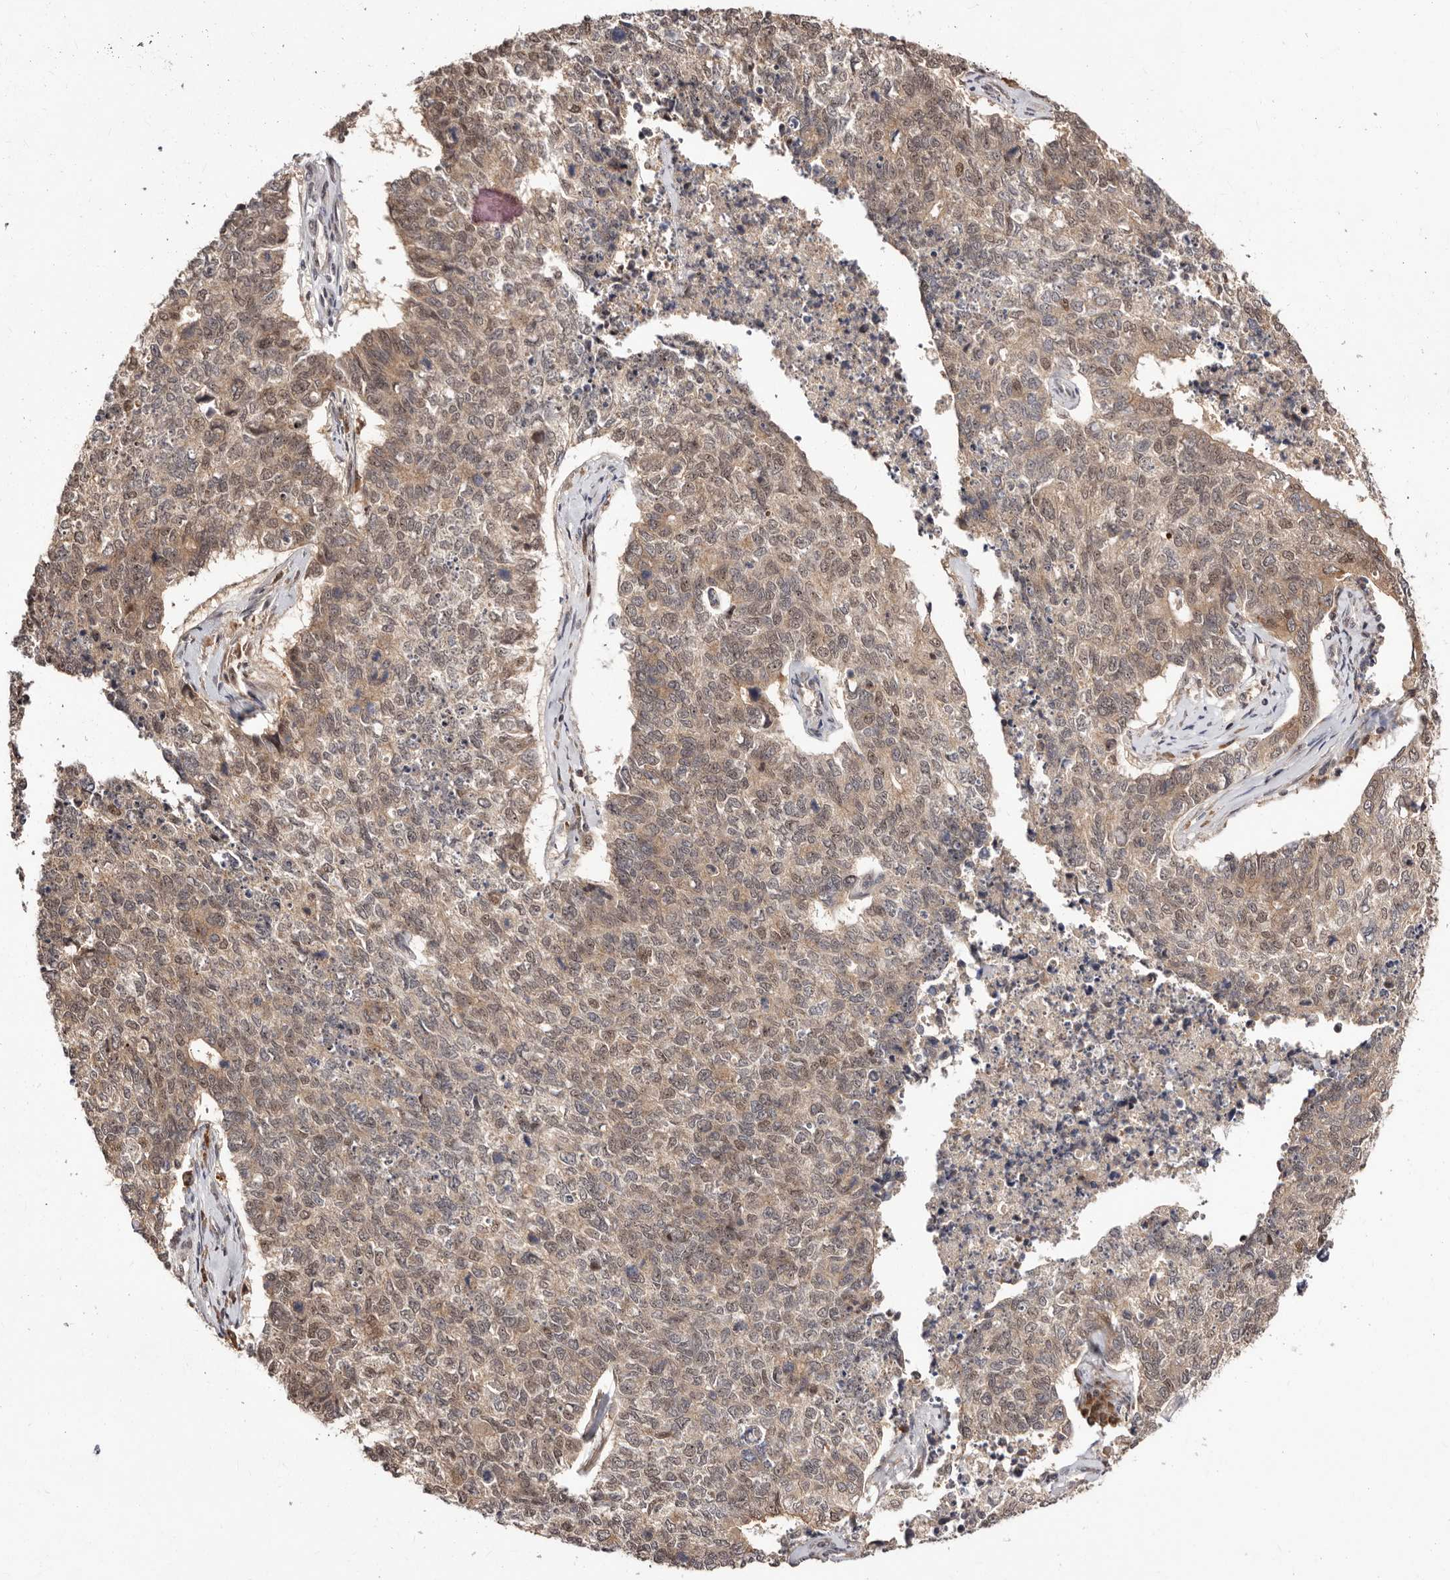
{"staining": {"intensity": "weak", "quantity": ">75%", "location": "cytoplasmic/membranous,nuclear"}, "tissue": "cervical cancer", "cell_type": "Tumor cells", "image_type": "cancer", "snomed": [{"axis": "morphology", "description": "Squamous cell carcinoma, NOS"}, {"axis": "topography", "description": "Cervix"}], "caption": "Approximately >75% of tumor cells in human squamous cell carcinoma (cervical) exhibit weak cytoplasmic/membranous and nuclear protein positivity as visualized by brown immunohistochemical staining.", "gene": "APOL6", "patient": {"sex": "female", "age": 63}}